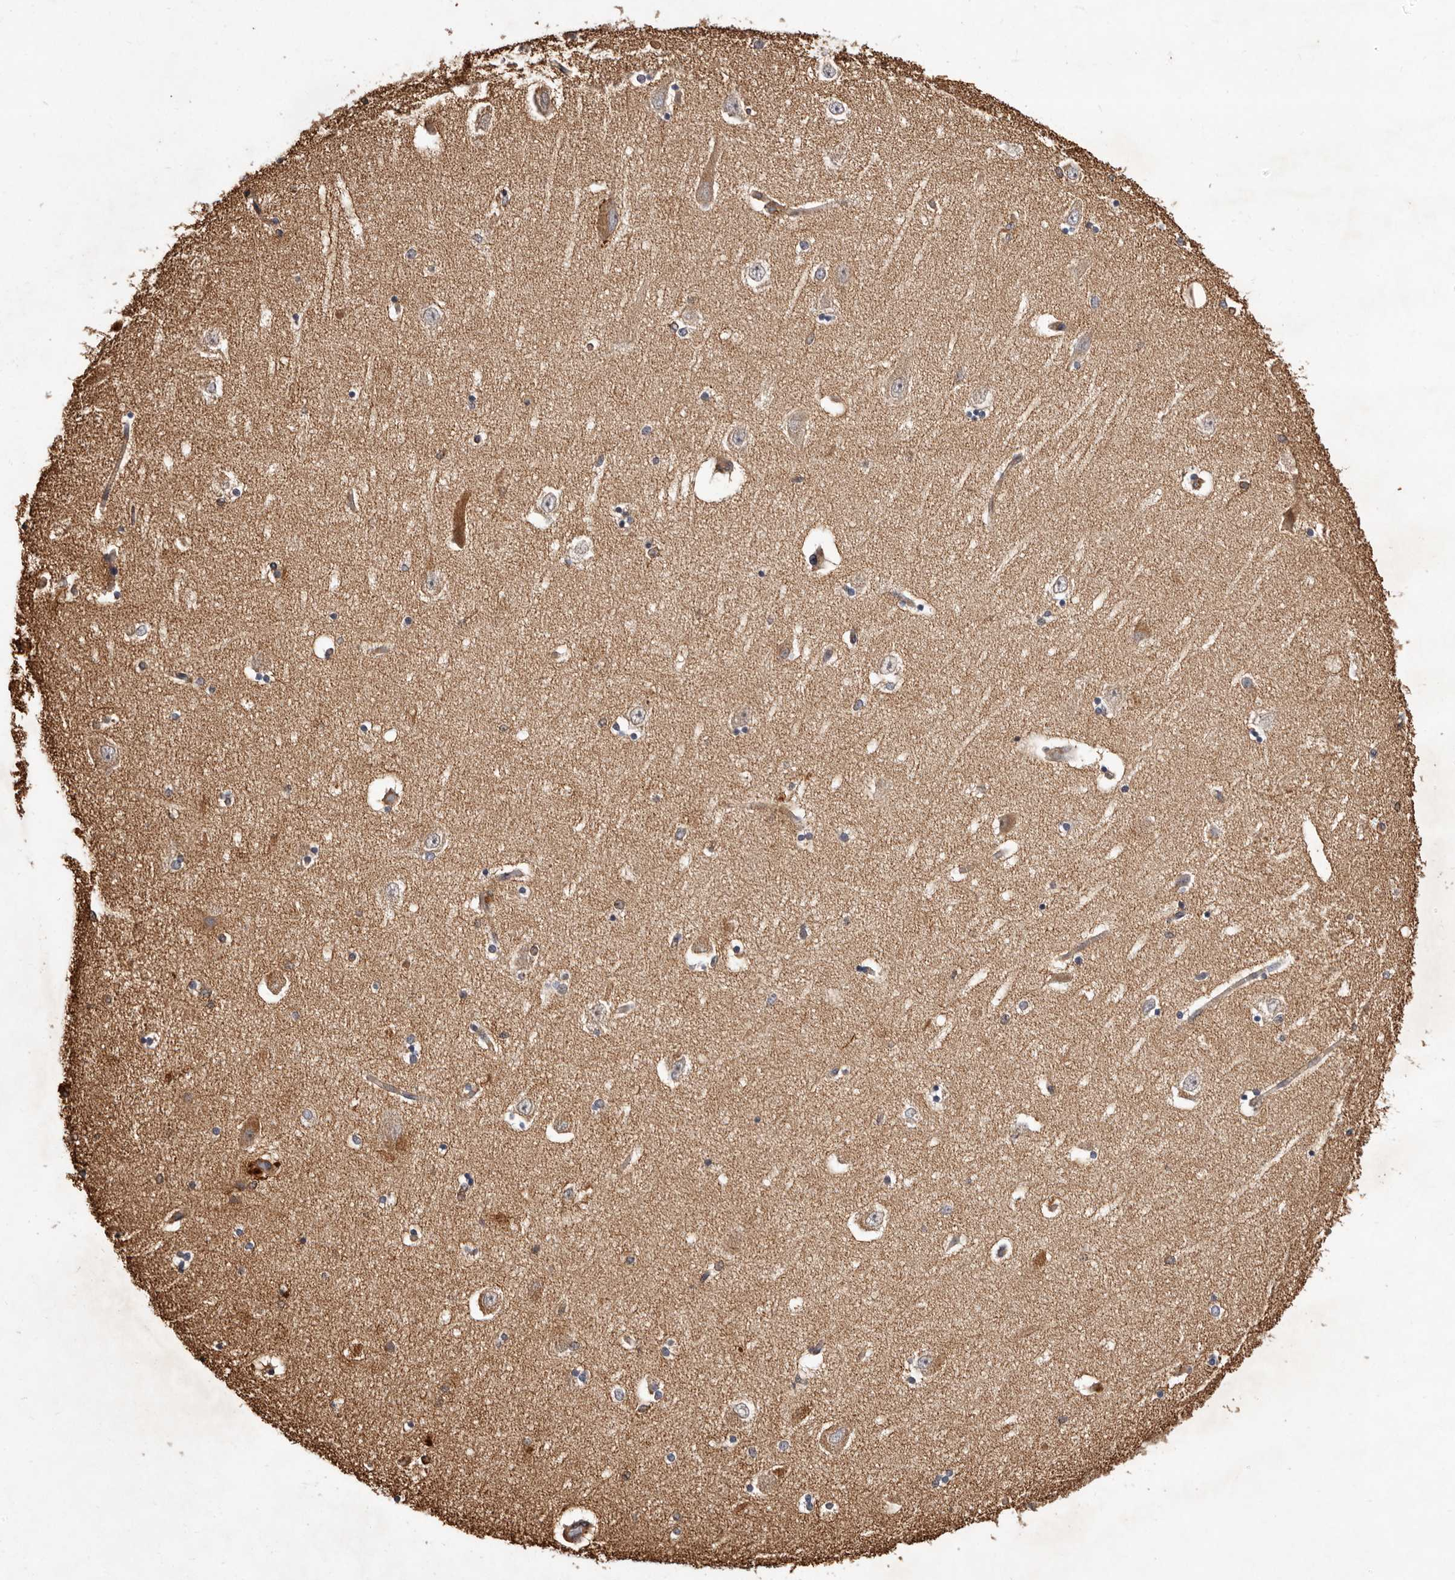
{"staining": {"intensity": "moderate", "quantity": "<25%", "location": "cytoplasmic/membranous"}, "tissue": "hippocampus", "cell_type": "Glial cells", "image_type": "normal", "snomed": [{"axis": "morphology", "description": "Normal tissue, NOS"}, {"axis": "topography", "description": "Hippocampus"}], "caption": "Immunohistochemistry (DAB) staining of unremarkable human hippocampus displays moderate cytoplasmic/membranous protein staining in approximately <25% of glial cells.", "gene": "COQ8B", "patient": {"sex": "female", "age": 54}}